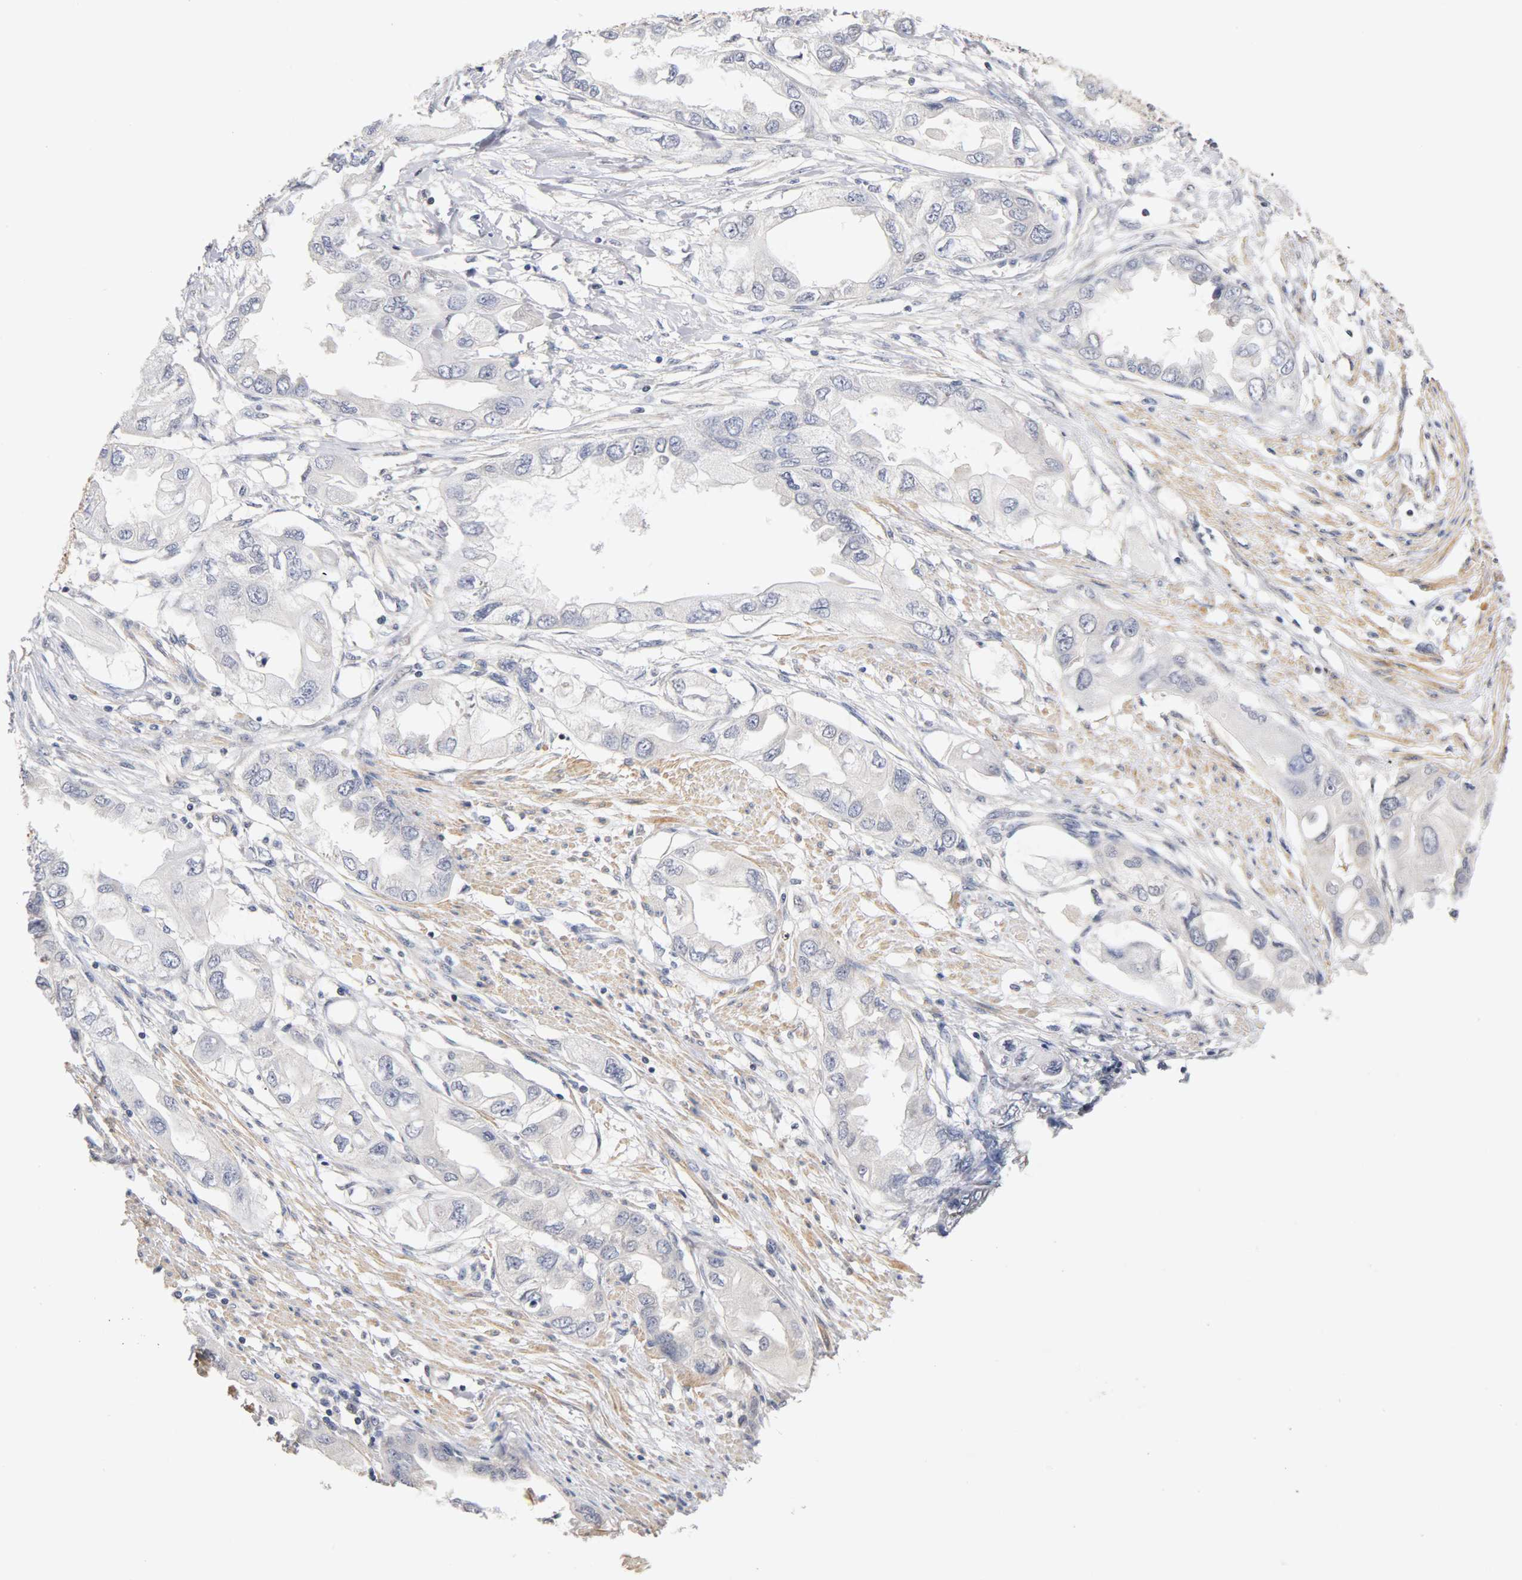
{"staining": {"intensity": "negative", "quantity": "none", "location": "none"}, "tissue": "endometrial cancer", "cell_type": "Tumor cells", "image_type": "cancer", "snomed": [{"axis": "morphology", "description": "Adenocarcinoma, NOS"}, {"axis": "topography", "description": "Endometrium"}], "caption": "The histopathology image shows no significant expression in tumor cells of endometrial adenocarcinoma.", "gene": "UBE2M", "patient": {"sex": "female", "age": 67}}